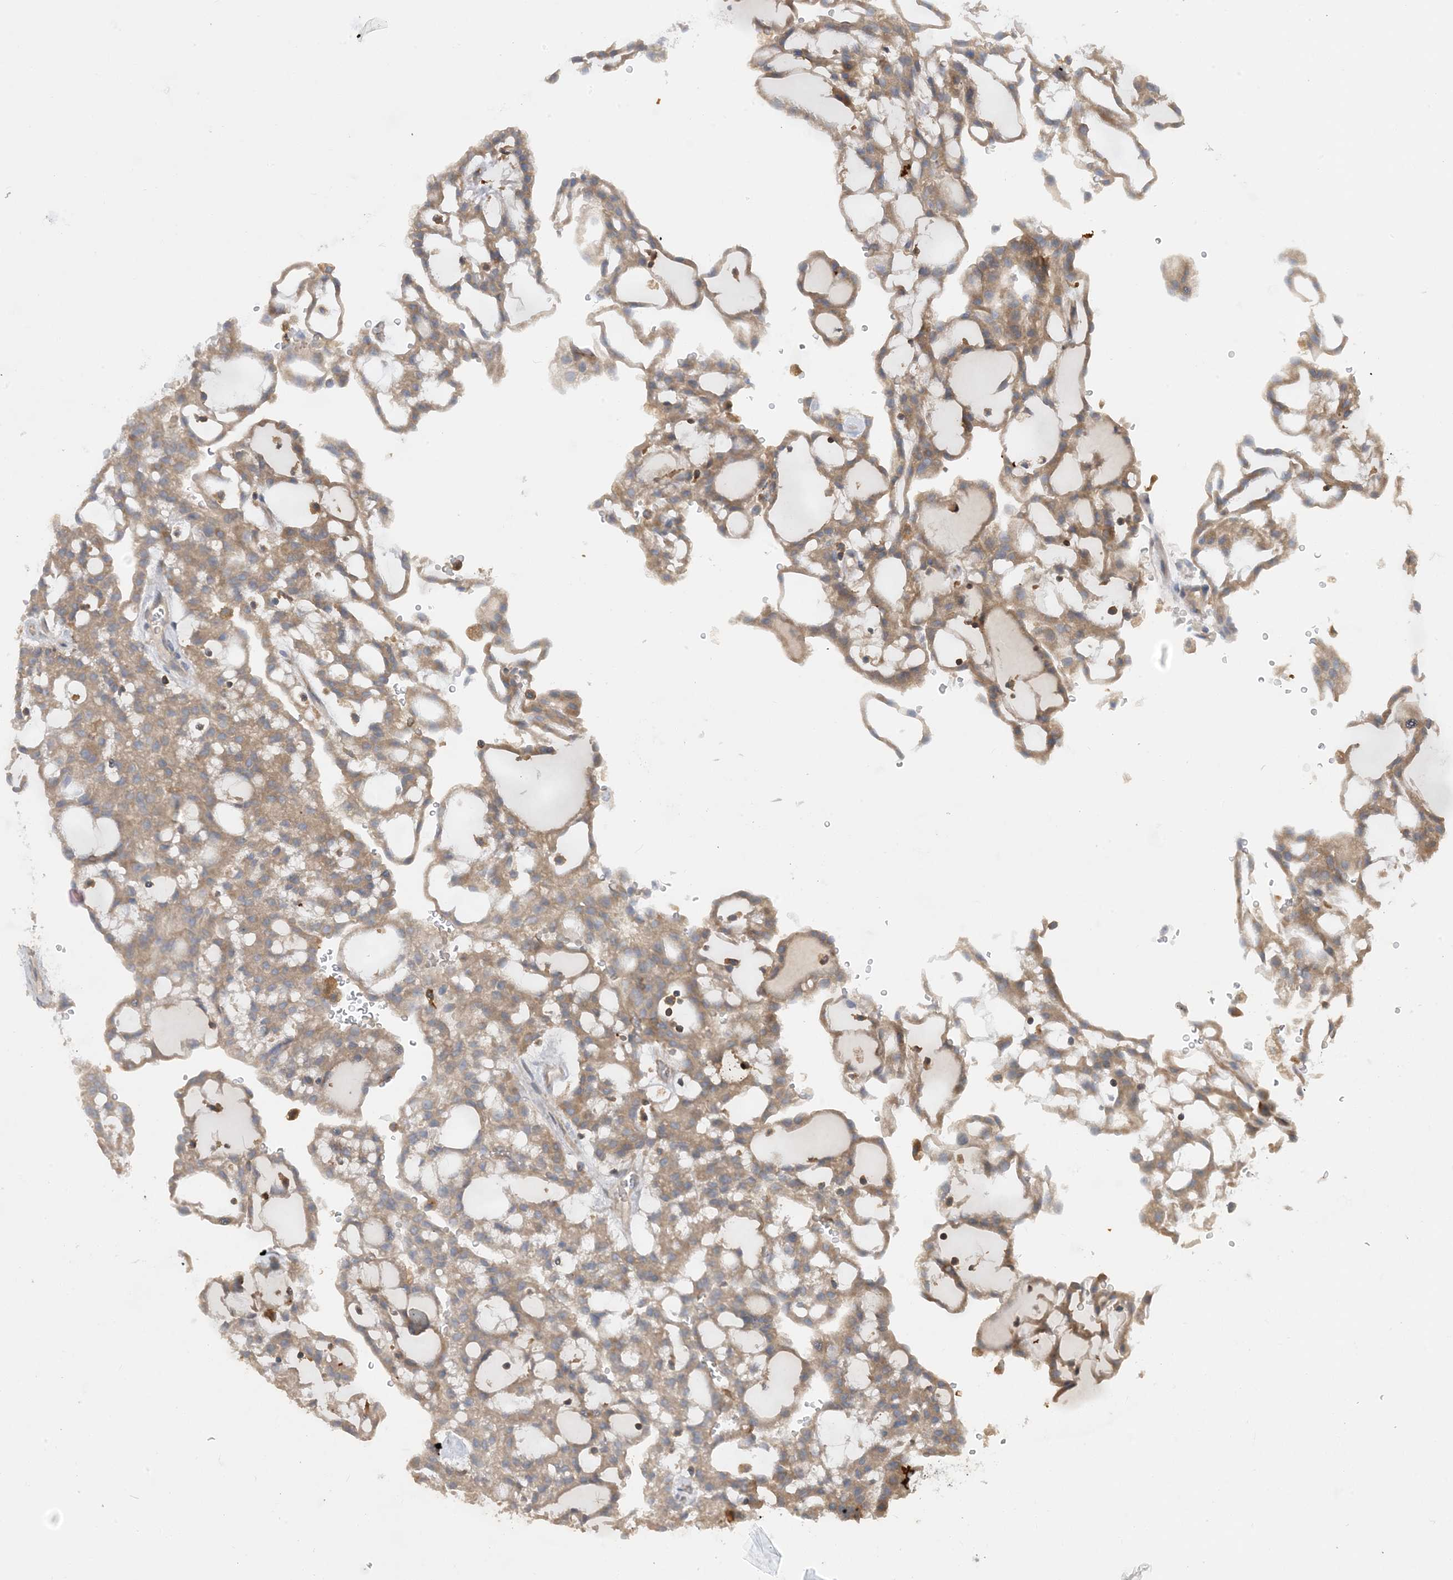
{"staining": {"intensity": "moderate", "quantity": ">75%", "location": "cytoplasmic/membranous"}, "tissue": "renal cancer", "cell_type": "Tumor cells", "image_type": "cancer", "snomed": [{"axis": "morphology", "description": "Adenocarcinoma, NOS"}, {"axis": "topography", "description": "Kidney"}], "caption": "Immunohistochemical staining of human renal cancer (adenocarcinoma) demonstrates medium levels of moderate cytoplasmic/membranous protein positivity in about >75% of tumor cells.", "gene": "SFMBT2", "patient": {"sex": "male", "age": 63}}